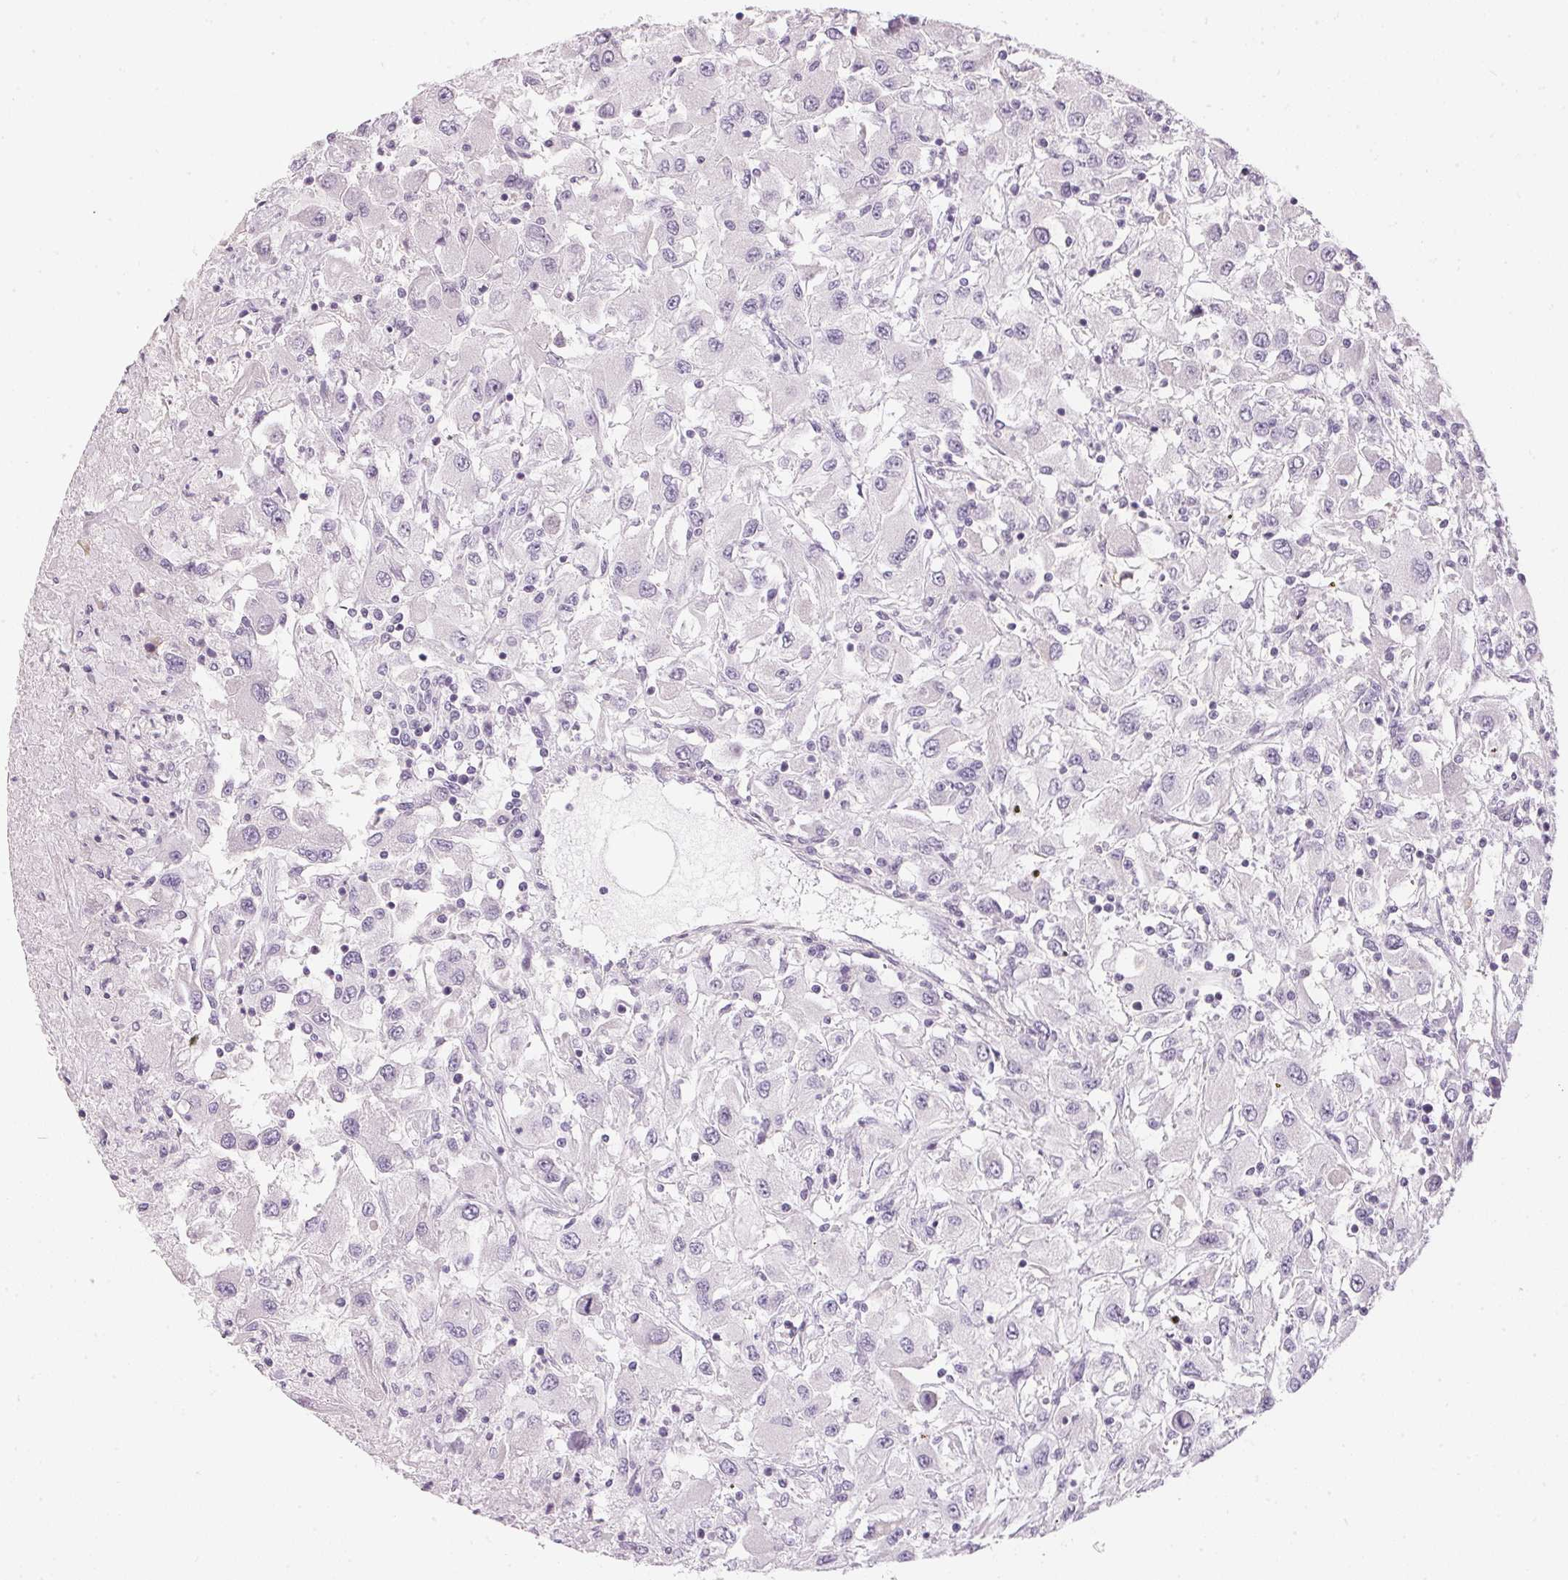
{"staining": {"intensity": "negative", "quantity": "none", "location": "none"}, "tissue": "renal cancer", "cell_type": "Tumor cells", "image_type": "cancer", "snomed": [{"axis": "morphology", "description": "Adenocarcinoma, NOS"}, {"axis": "topography", "description": "Kidney"}], "caption": "Photomicrograph shows no protein staining in tumor cells of adenocarcinoma (renal) tissue.", "gene": "GDAP1L1", "patient": {"sex": "female", "age": 67}}